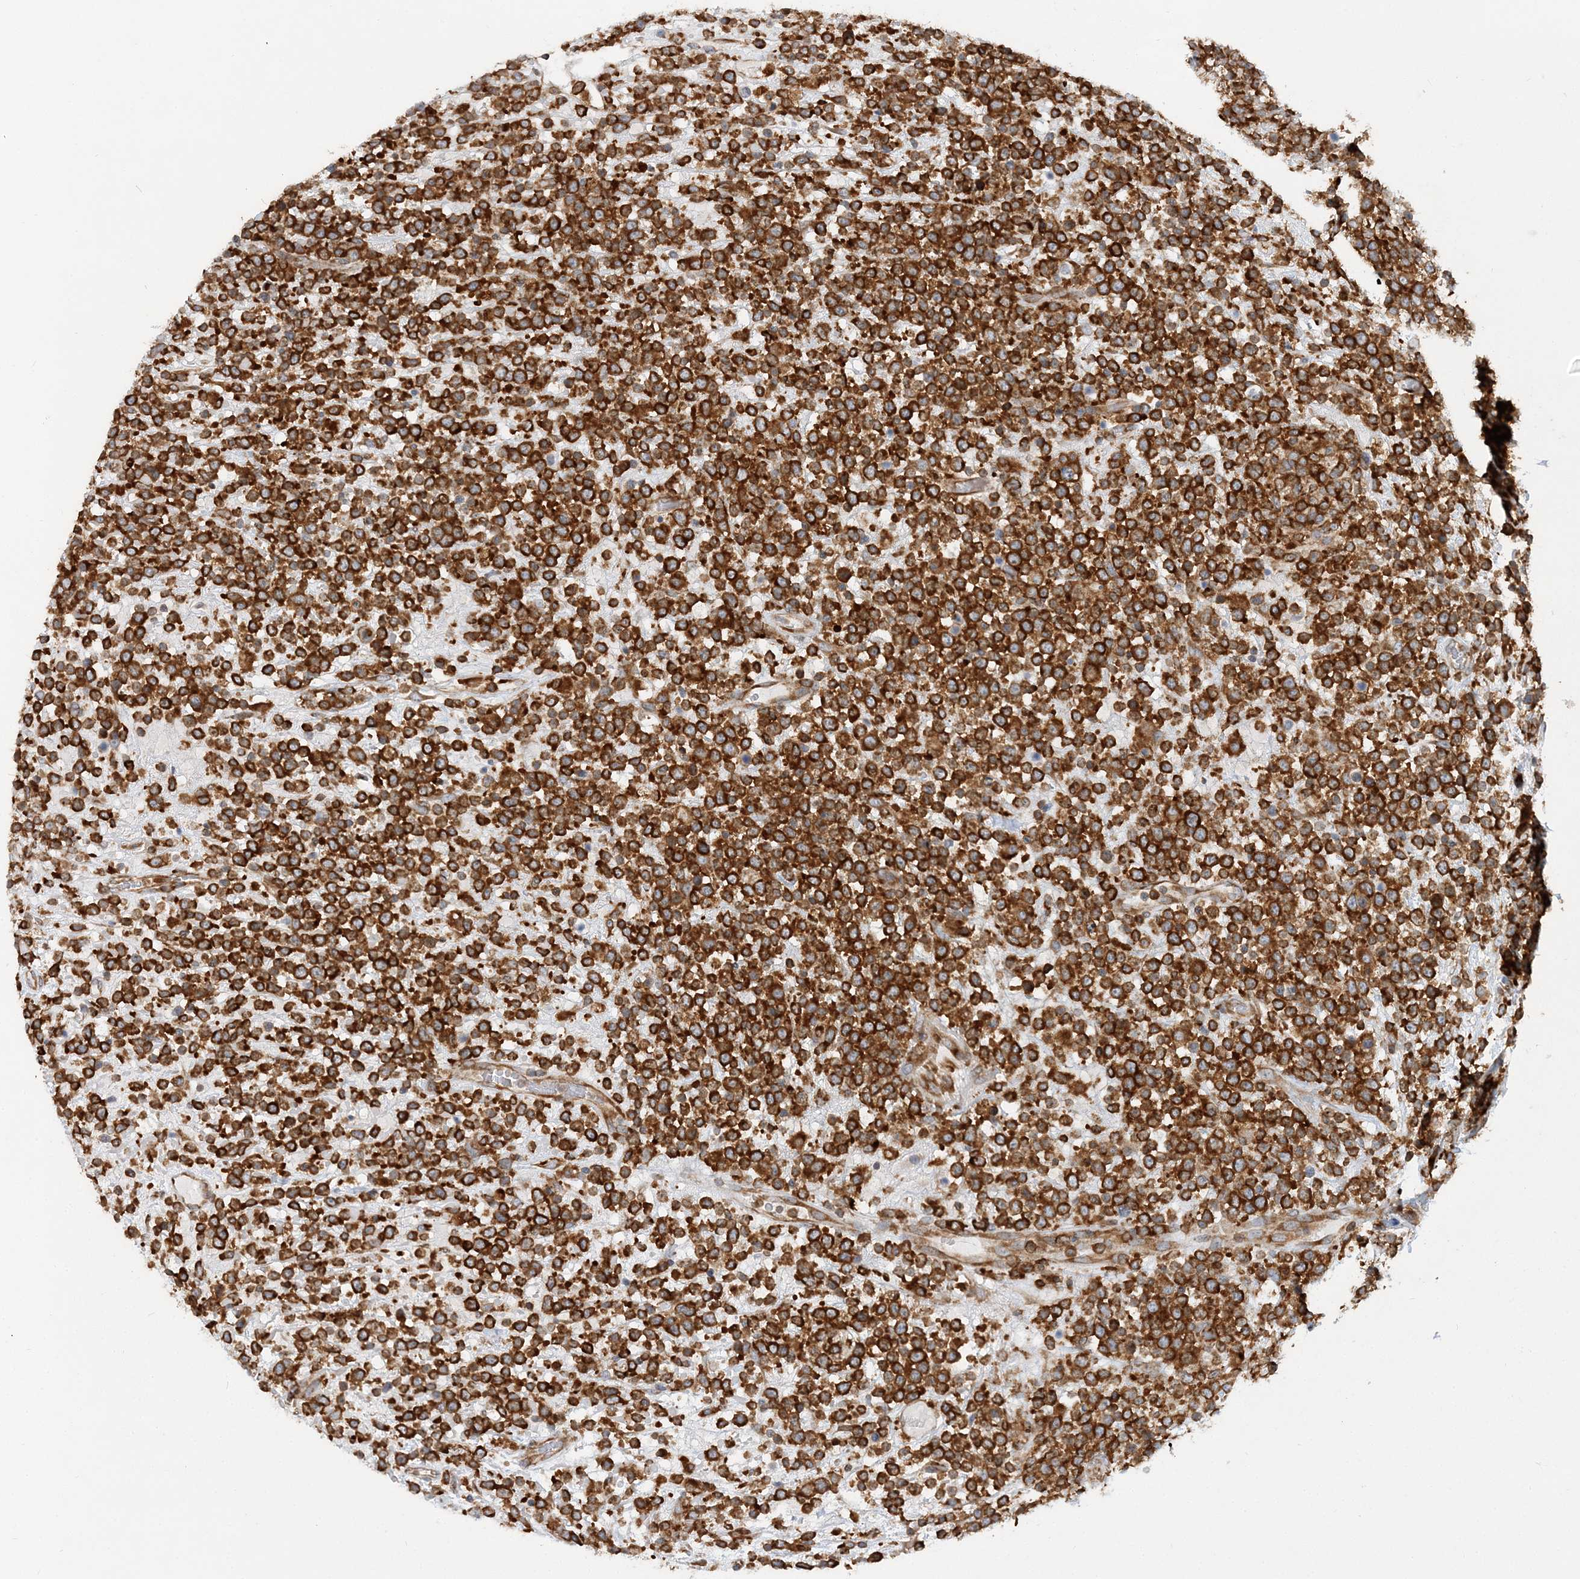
{"staining": {"intensity": "strong", "quantity": ">75%", "location": "cytoplasmic/membranous"}, "tissue": "lymphoma", "cell_type": "Tumor cells", "image_type": "cancer", "snomed": [{"axis": "morphology", "description": "Malignant lymphoma, non-Hodgkin's type, High grade"}, {"axis": "topography", "description": "Colon"}], "caption": "DAB (3,3'-diaminobenzidine) immunohistochemical staining of human high-grade malignant lymphoma, non-Hodgkin's type exhibits strong cytoplasmic/membranous protein staining in about >75% of tumor cells.", "gene": "LARP4B", "patient": {"sex": "female", "age": 53}}